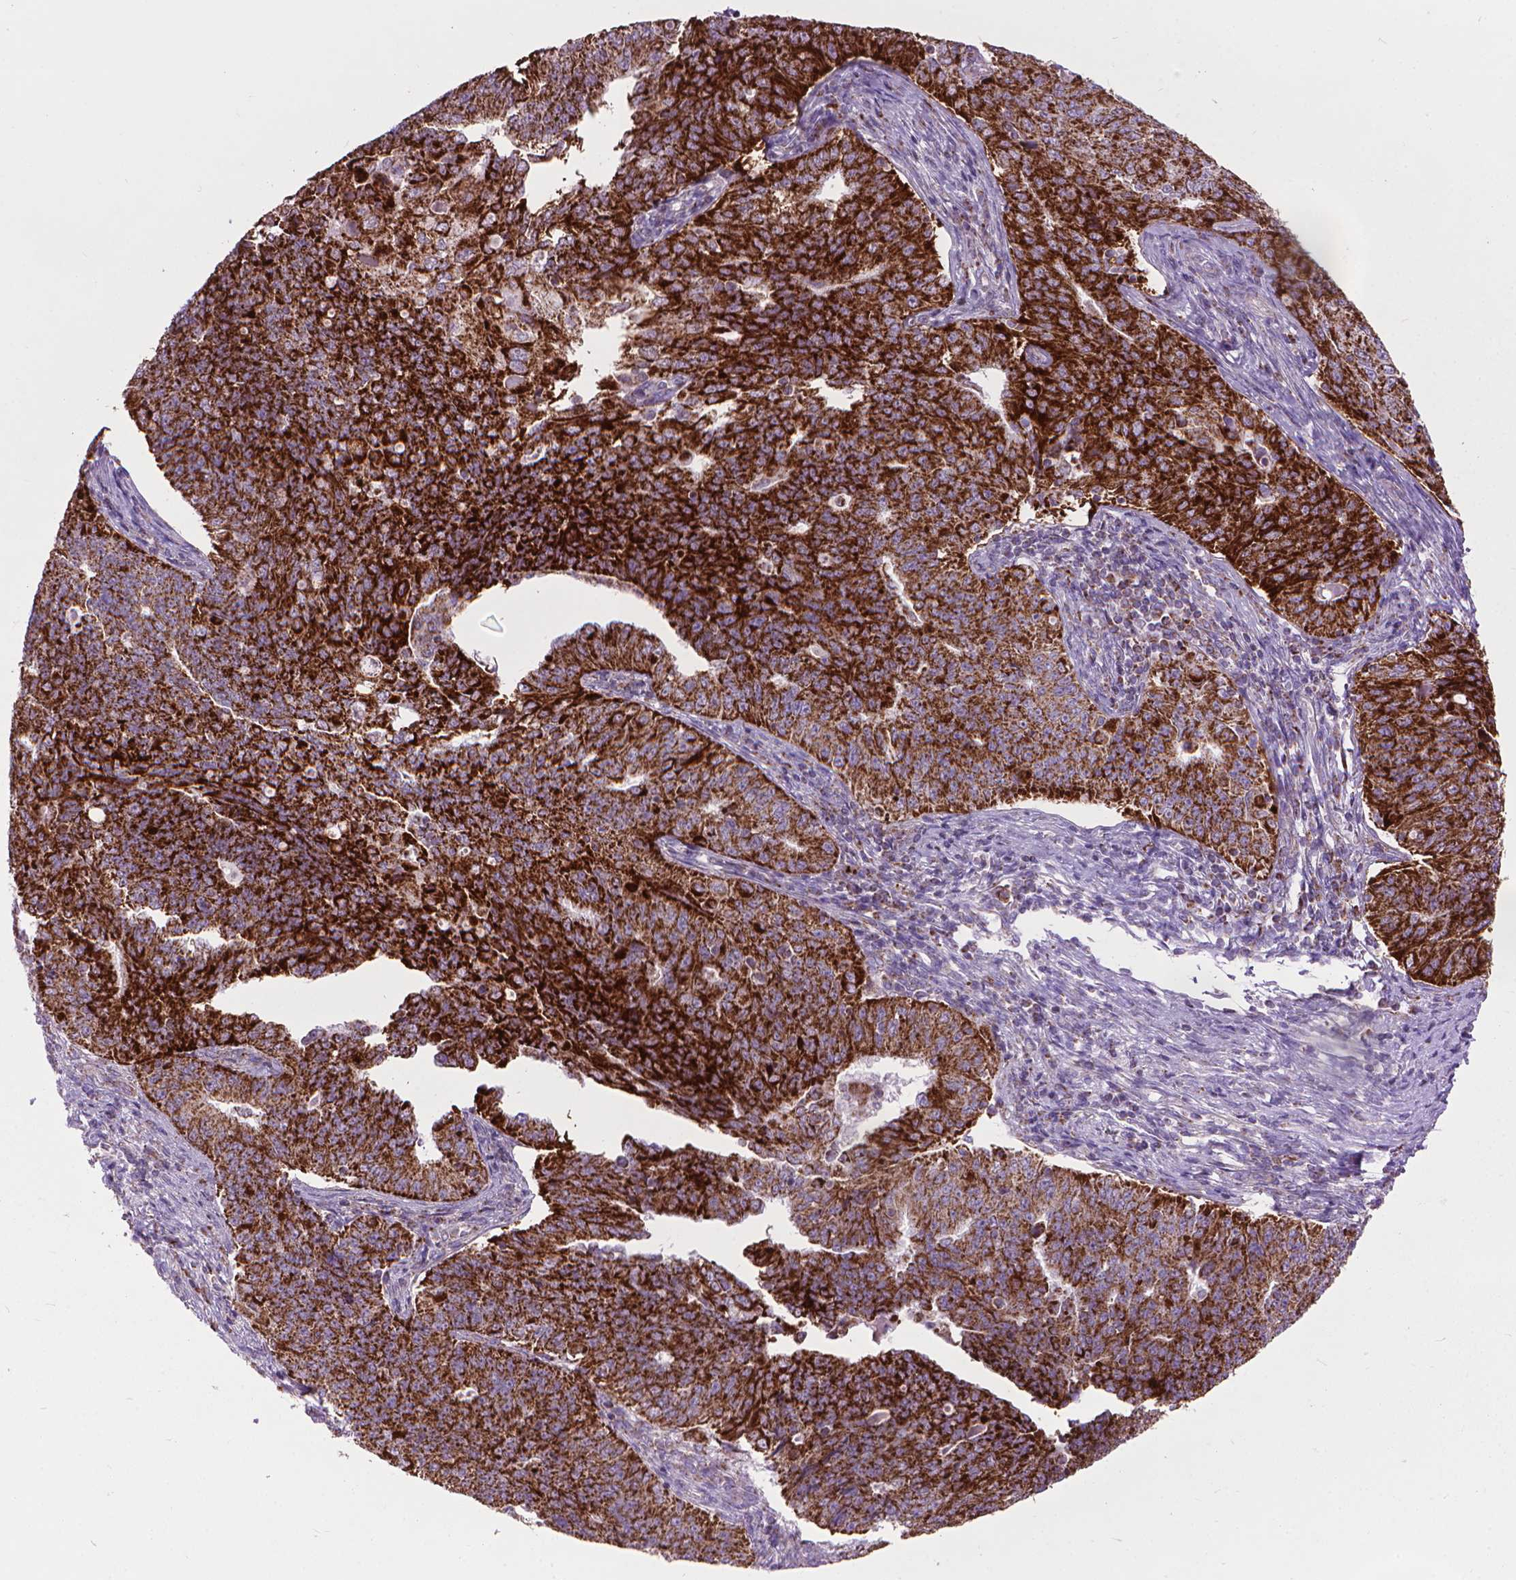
{"staining": {"intensity": "strong", "quantity": ">75%", "location": "cytoplasmic/membranous"}, "tissue": "endometrial cancer", "cell_type": "Tumor cells", "image_type": "cancer", "snomed": [{"axis": "morphology", "description": "Adenocarcinoma, NOS"}, {"axis": "topography", "description": "Endometrium"}], "caption": "This is an image of immunohistochemistry staining of endometrial adenocarcinoma, which shows strong positivity in the cytoplasmic/membranous of tumor cells.", "gene": "VDAC1", "patient": {"sex": "female", "age": 43}}